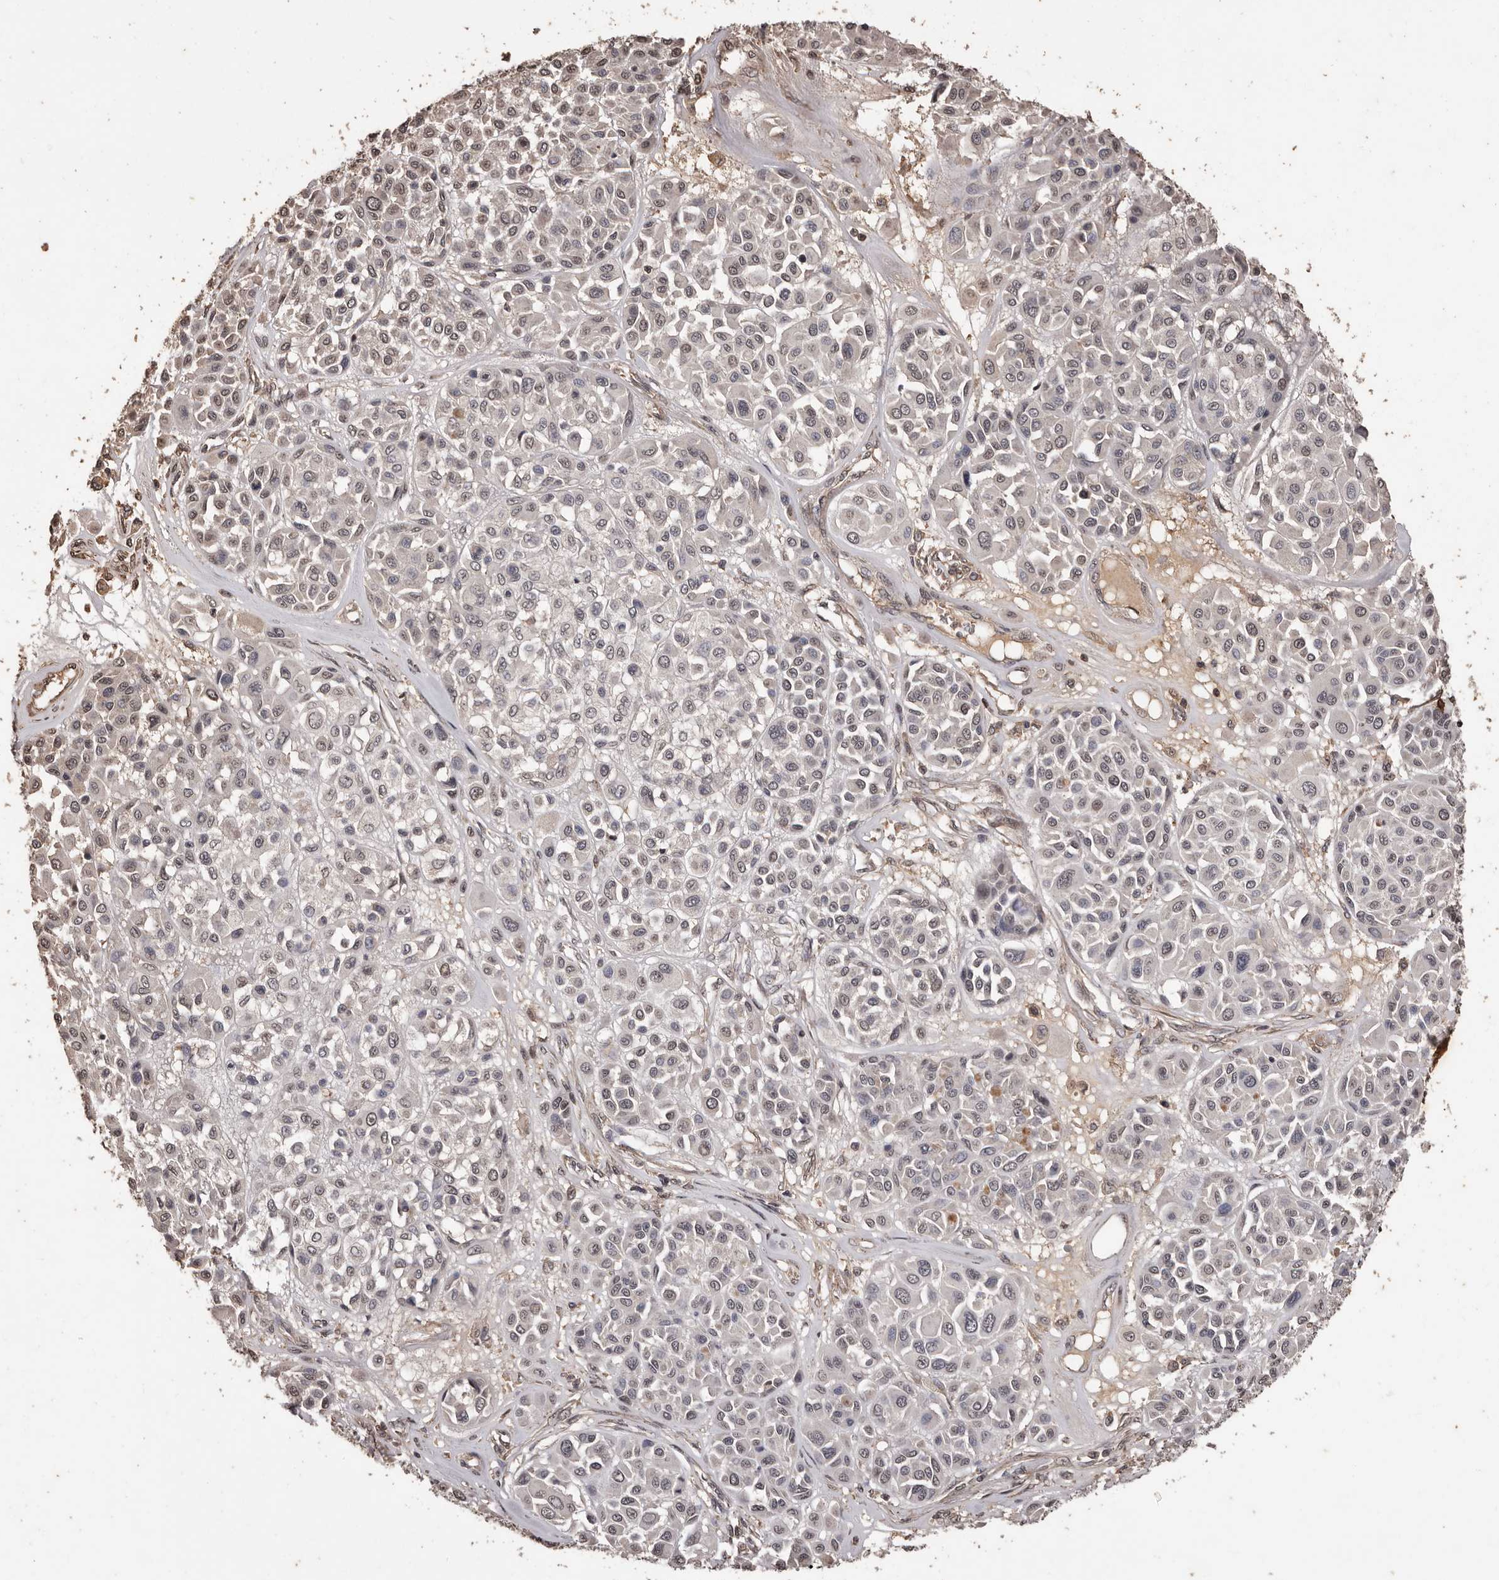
{"staining": {"intensity": "weak", "quantity": "<25%", "location": "nuclear"}, "tissue": "melanoma", "cell_type": "Tumor cells", "image_type": "cancer", "snomed": [{"axis": "morphology", "description": "Malignant melanoma, Metastatic site"}, {"axis": "topography", "description": "Soft tissue"}], "caption": "This is an immunohistochemistry micrograph of human malignant melanoma (metastatic site). There is no staining in tumor cells.", "gene": "NAV1", "patient": {"sex": "male", "age": 41}}